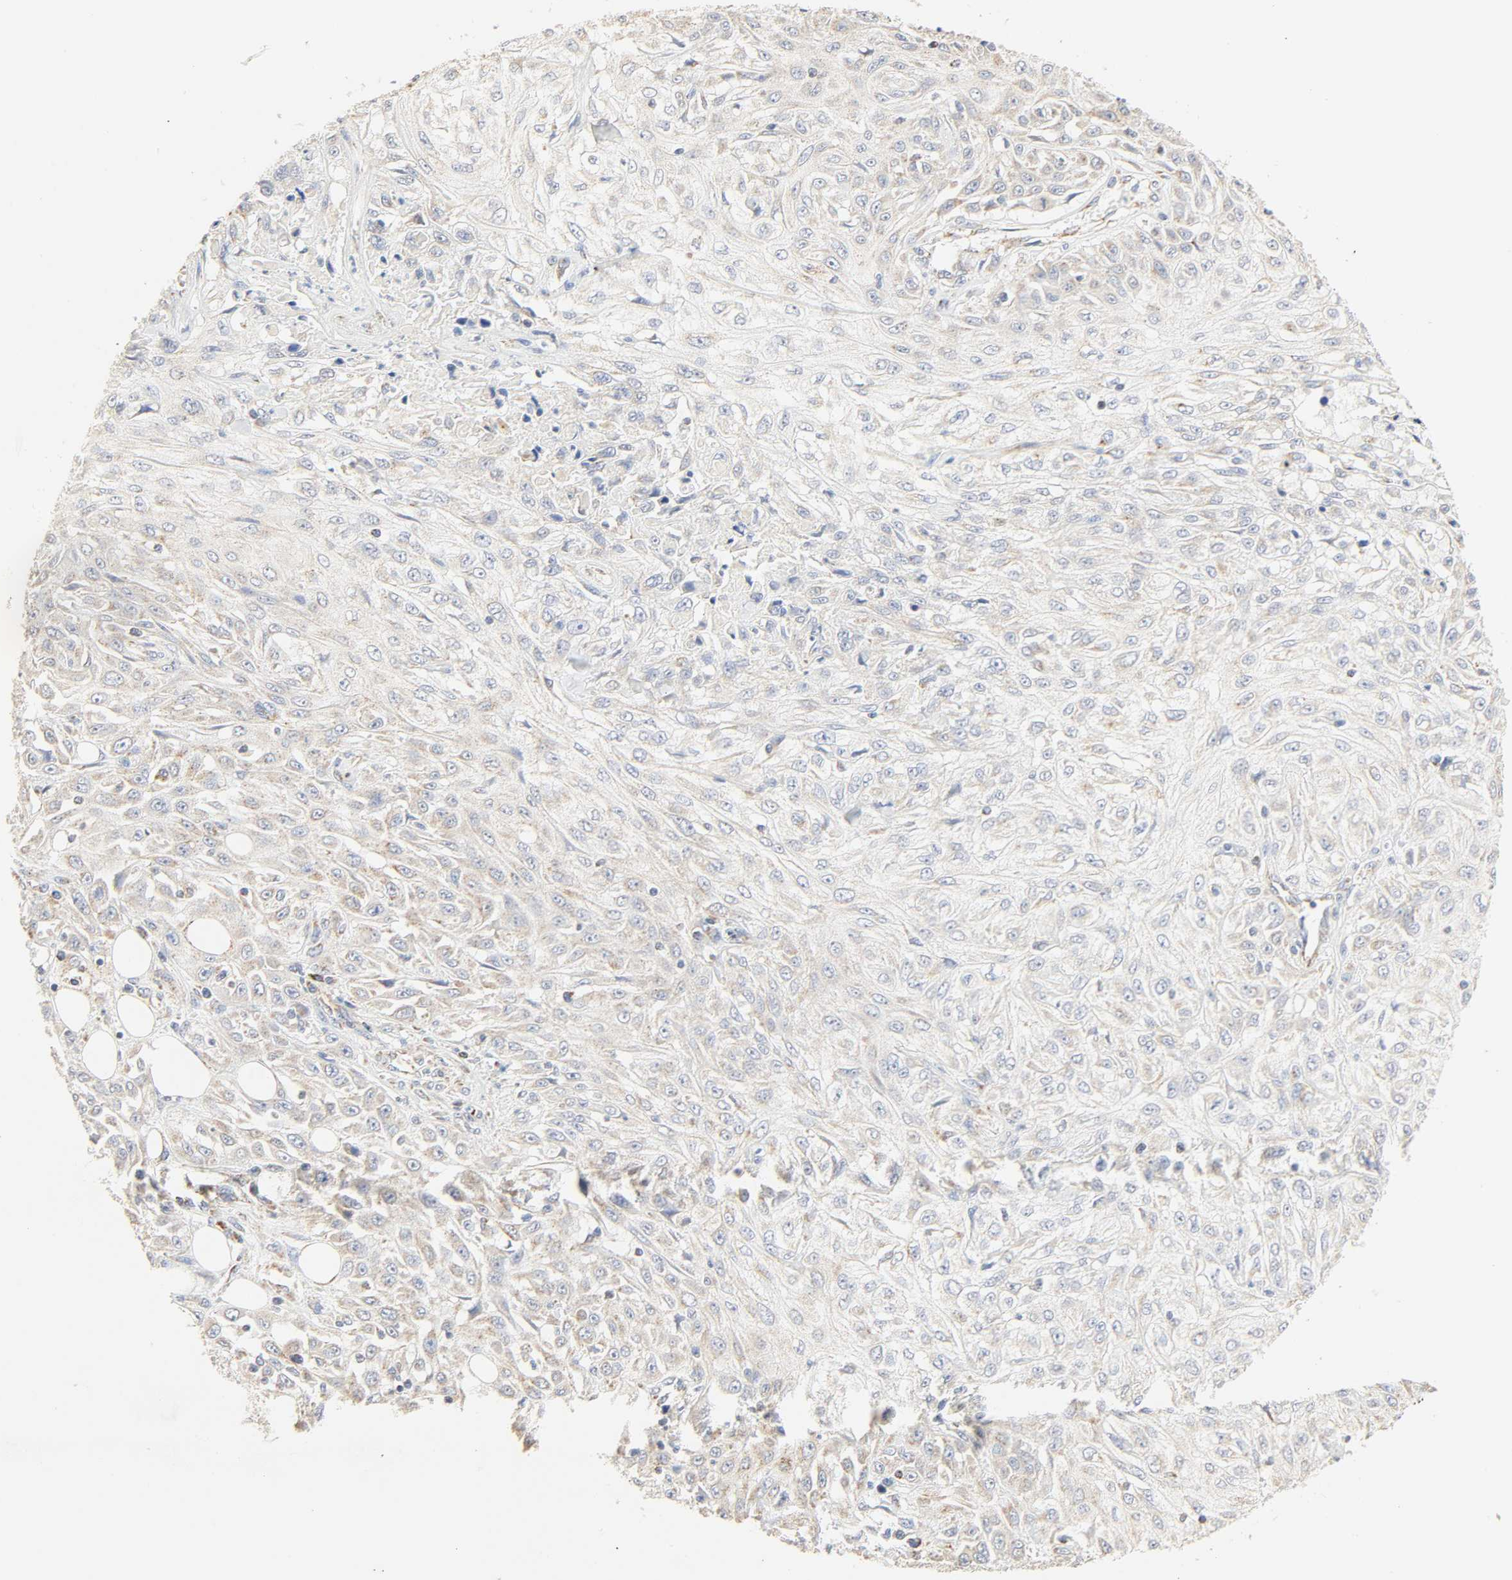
{"staining": {"intensity": "weak", "quantity": "<25%", "location": "cytoplasmic/membranous"}, "tissue": "skin cancer", "cell_type": "Tumor cells", "image_type": "cancer", "snomed": [{"axis": "morphology", "description": "Squamous cell carcinoma, NOS"}, {"axis": "topography", "description": "Skin"}], "caption": "DAB (3,3'-diaminobenzidine) immunohistochemical staining of skin cancer demonstrates no significant staining in tumor cells. Brightfield microscopy of immunohistochemistry (IHC) stained with DAB (3,3'-diaminobenzidine) (brown) and hematoxylin (blue), captured at high magnification.", "gene": "ACAT1", "patient": {"sex": "male", "age": 75}}